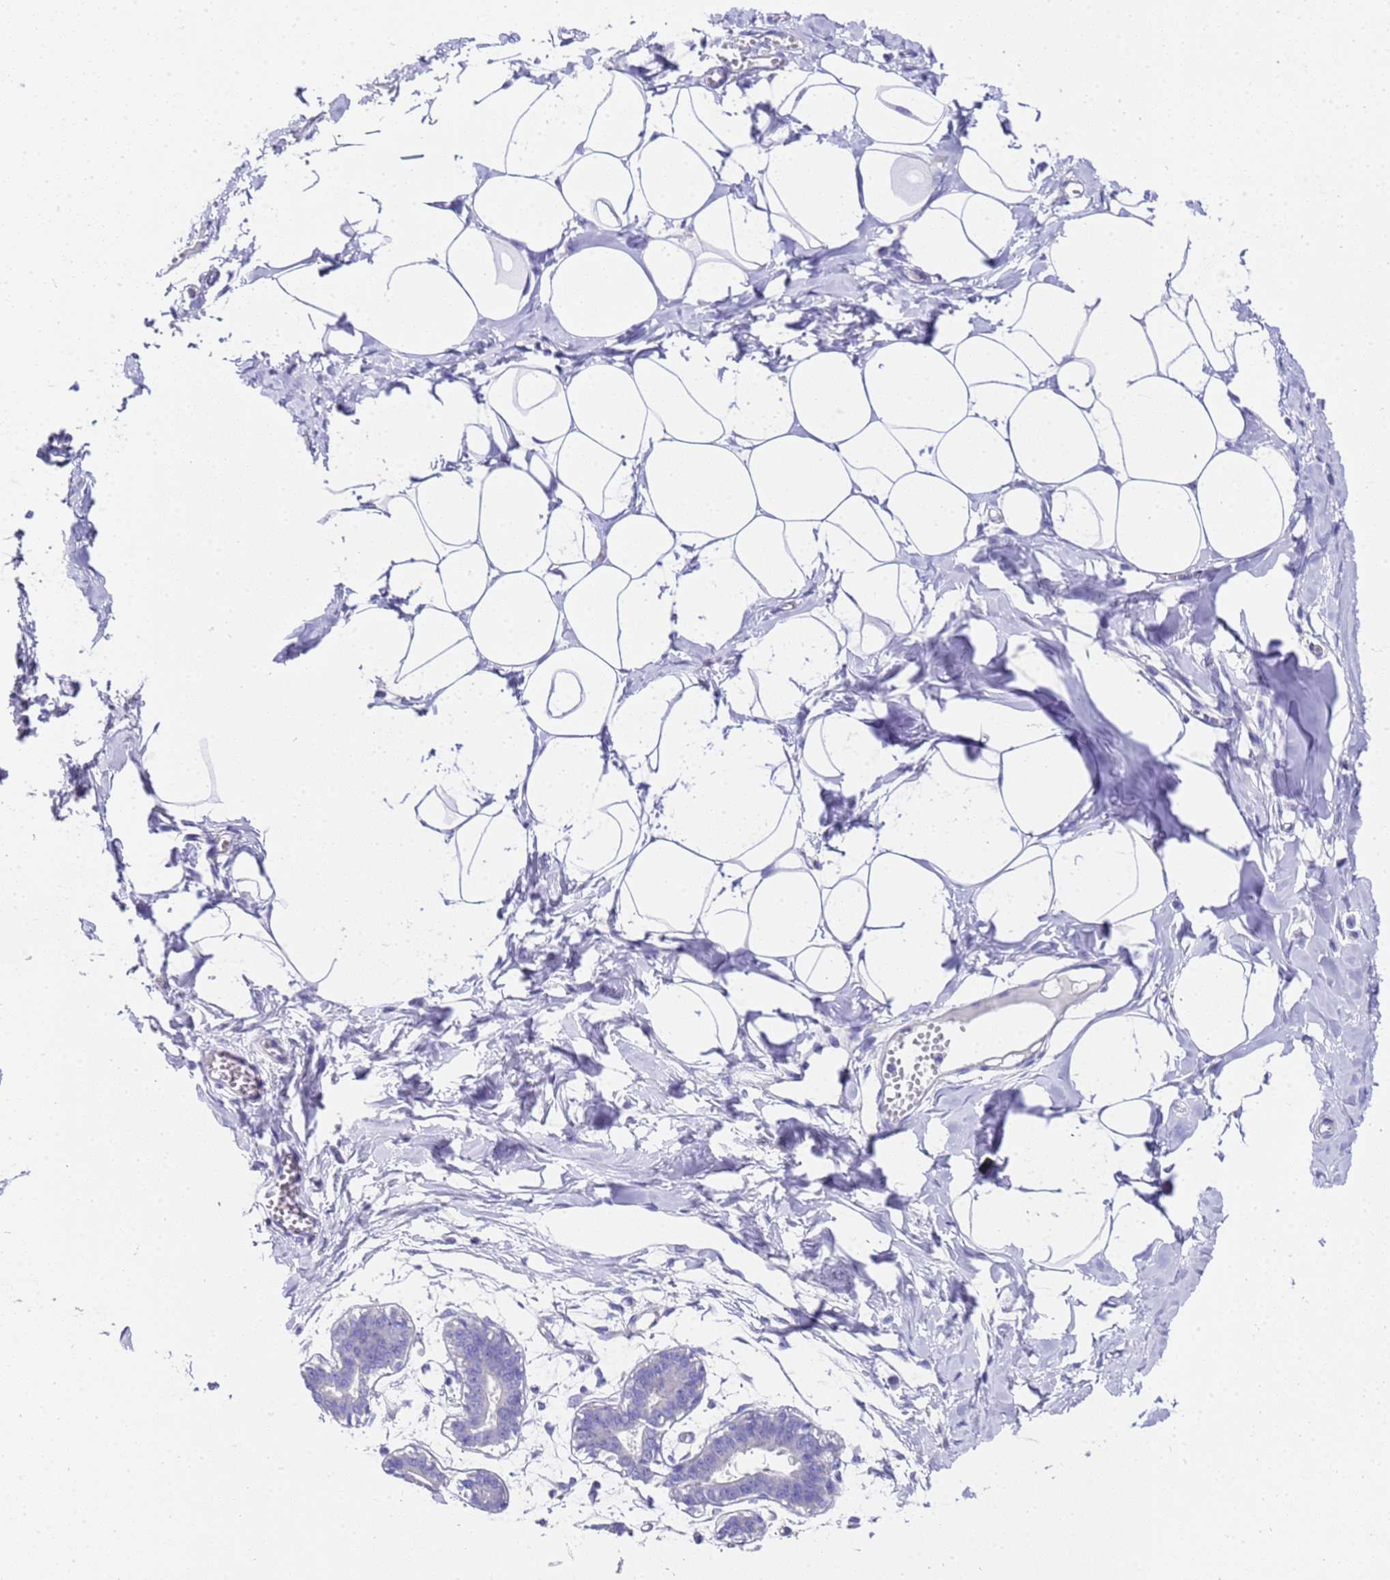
{"staining": {"intensity": "negative", "quantity": "none", "location": "none"}, "tissue": "breast", "cell_type": "Adipocytes", "image_type": "normal", "snomed": [{"axis": "morphology", "description": "Normal tissue, NOS"}, {"axis": "topography", "description": "Breast"}], "caption": "Immunohistochemical staining of unremarkable human breast exhibits no significant expression in adipocytes. Brightfield microscopy of immunohistochemistry stained with DAB (brown) and hematoxylin (blue), captured at high magnification.", "gene": "FAM72A", "patient": {"sex": "female", "age": 27}}